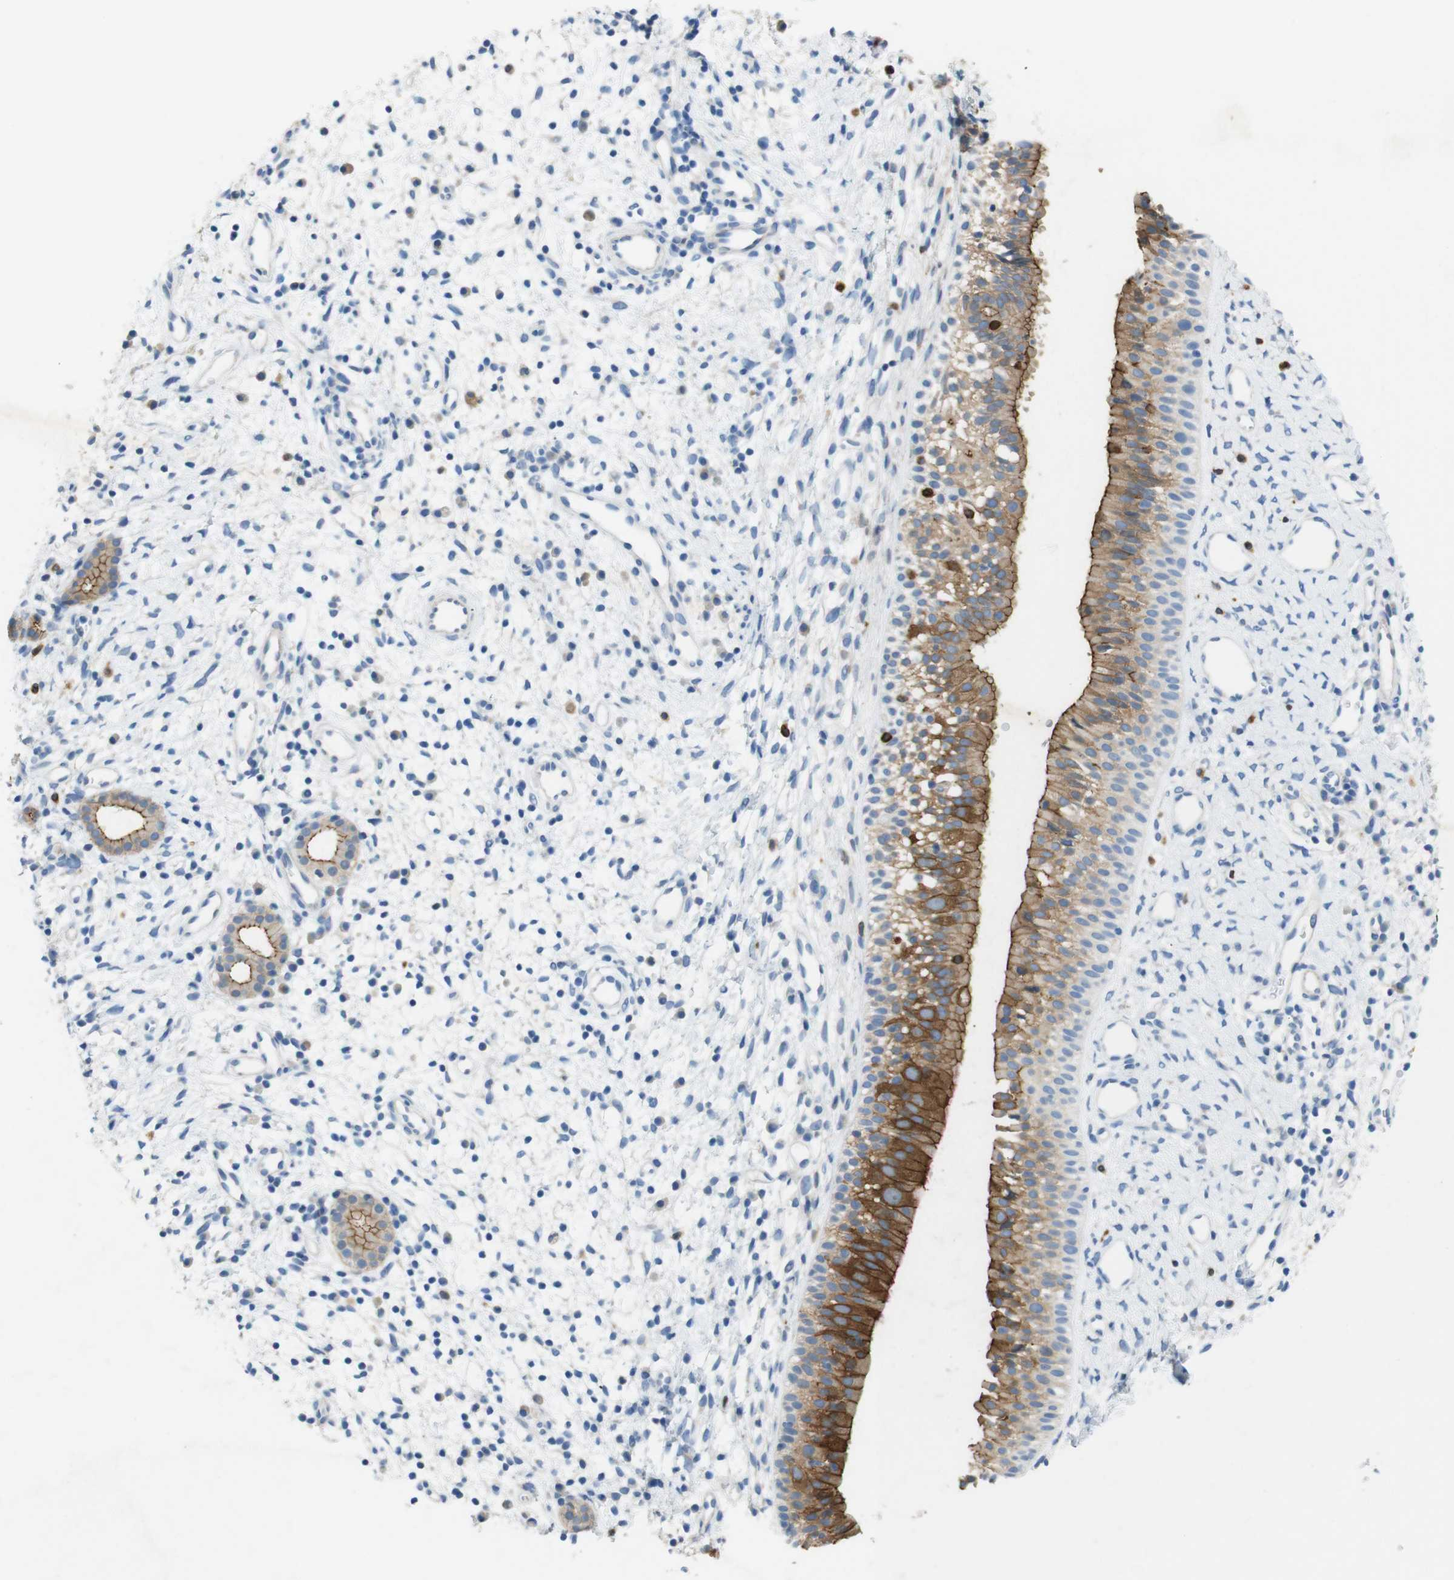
{"staining": {"intensity": "moderate", "quantity": ">75%", "location": "cytoplasmic/membranous"}, "tissue": "nasopharynx", "cell_type": "Respiratory epithelial cells", "image_type": "normal", "snomed": [{"axis": "morphology", "description": "Normal tissue, NOS"}, {"axis": "topography", "description": "Nasopharynx"}], "caption": "A medium amount of moderate cytoplasmic/membranous positivity is appreciated in approximately >75% of respiratory epithelial cells in normal nasopharynx. The staining was performed using DAB (3,3'-diaminobenzidine) to visualize the protein expression in brown, while the nuclei were stained in blue with hematoxylin (Magnification: 20x).", "gene": "TJP3", "patient": {"sex": "male", "age": 22}}